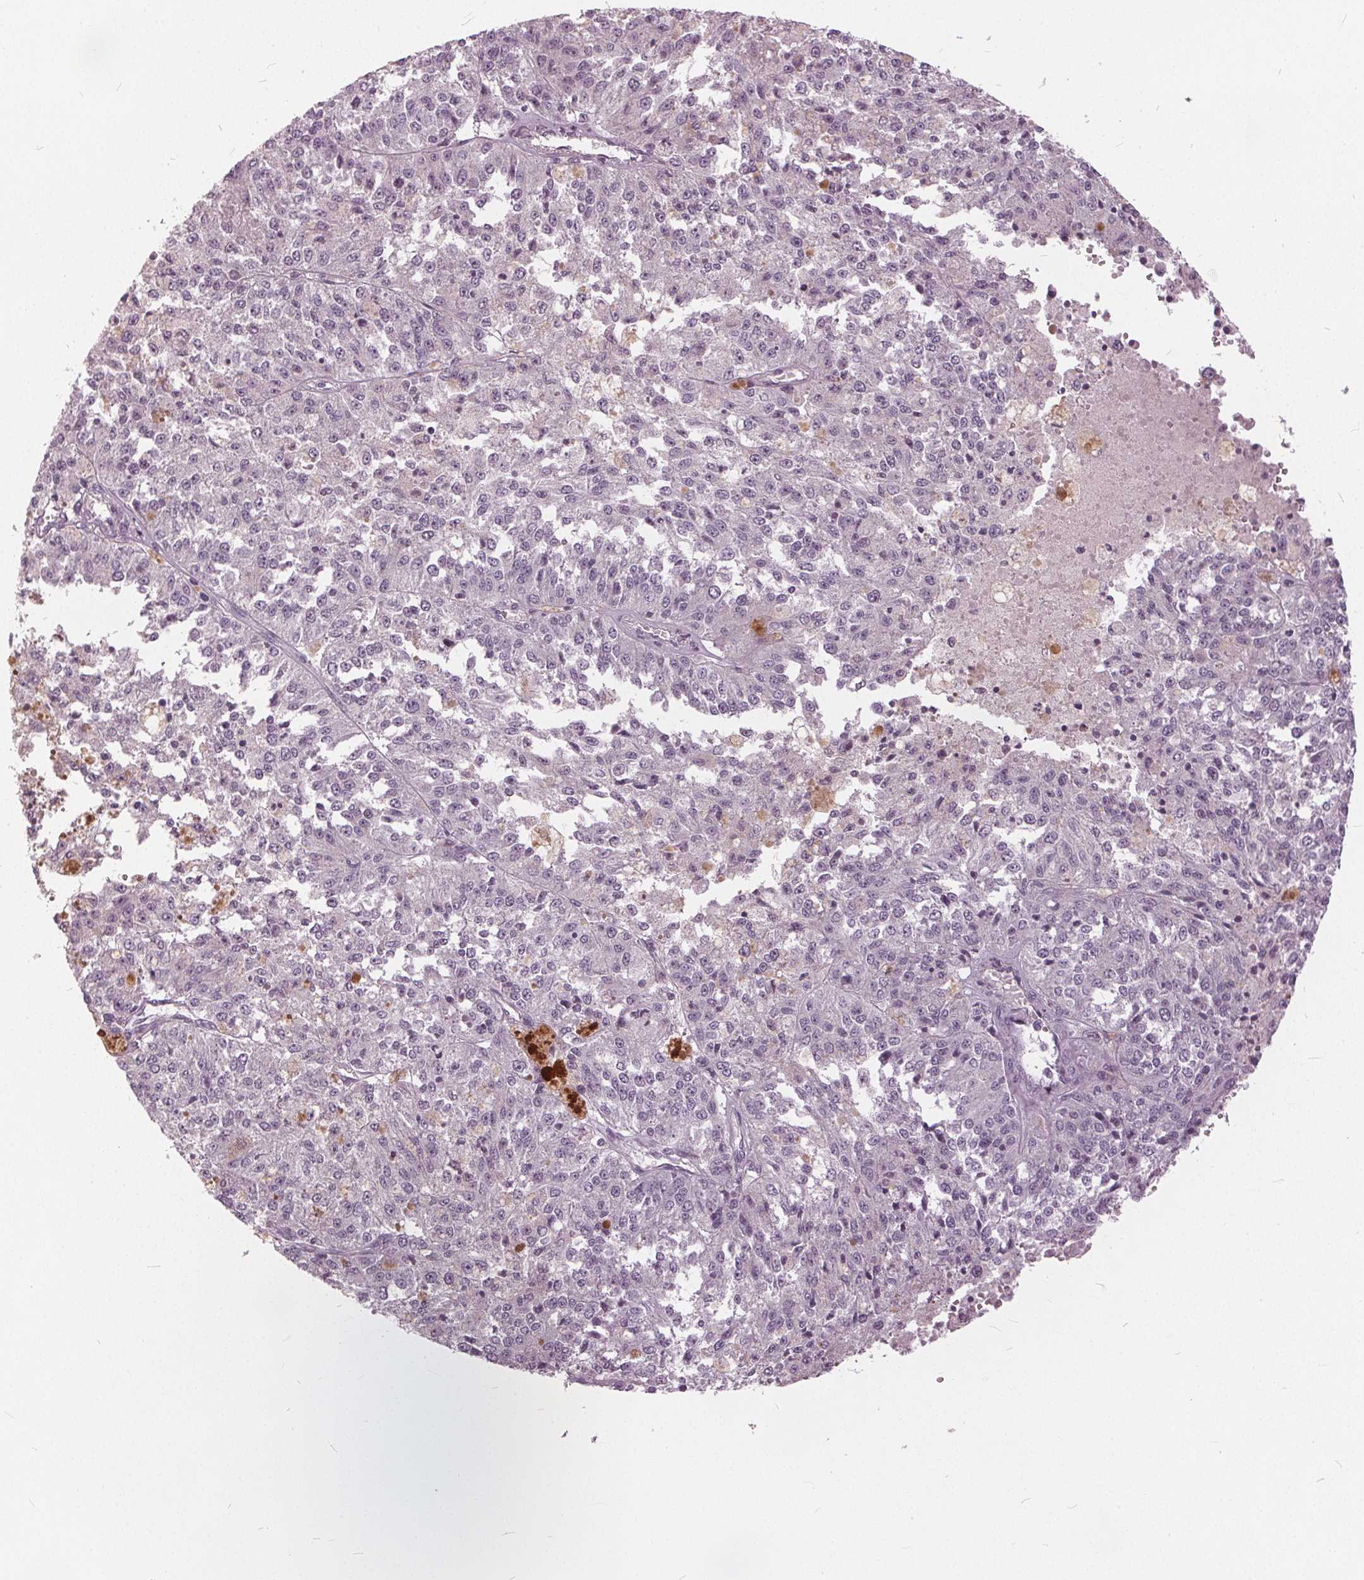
{"staining": {"intensity": "negative", "quantity": "none", "location": "none"}, "tissue": "melanoma", "cell_type": "Tumor cells", "image_type": "cancer", "snomed": [{"axis": "morphology", "description": "Malignant melanoma, Metastatic site"}, {"axis": "topography", "description": "Lymph node"}], "caption": "The photomicrograph displays no staining of tumor cells in malignant melanoma (metastatic site). (Immunohistochemistry, brightfield microscopy, high magnification).", "gene": "KLK13", "patient": {"sex": "female", "age": 64}}